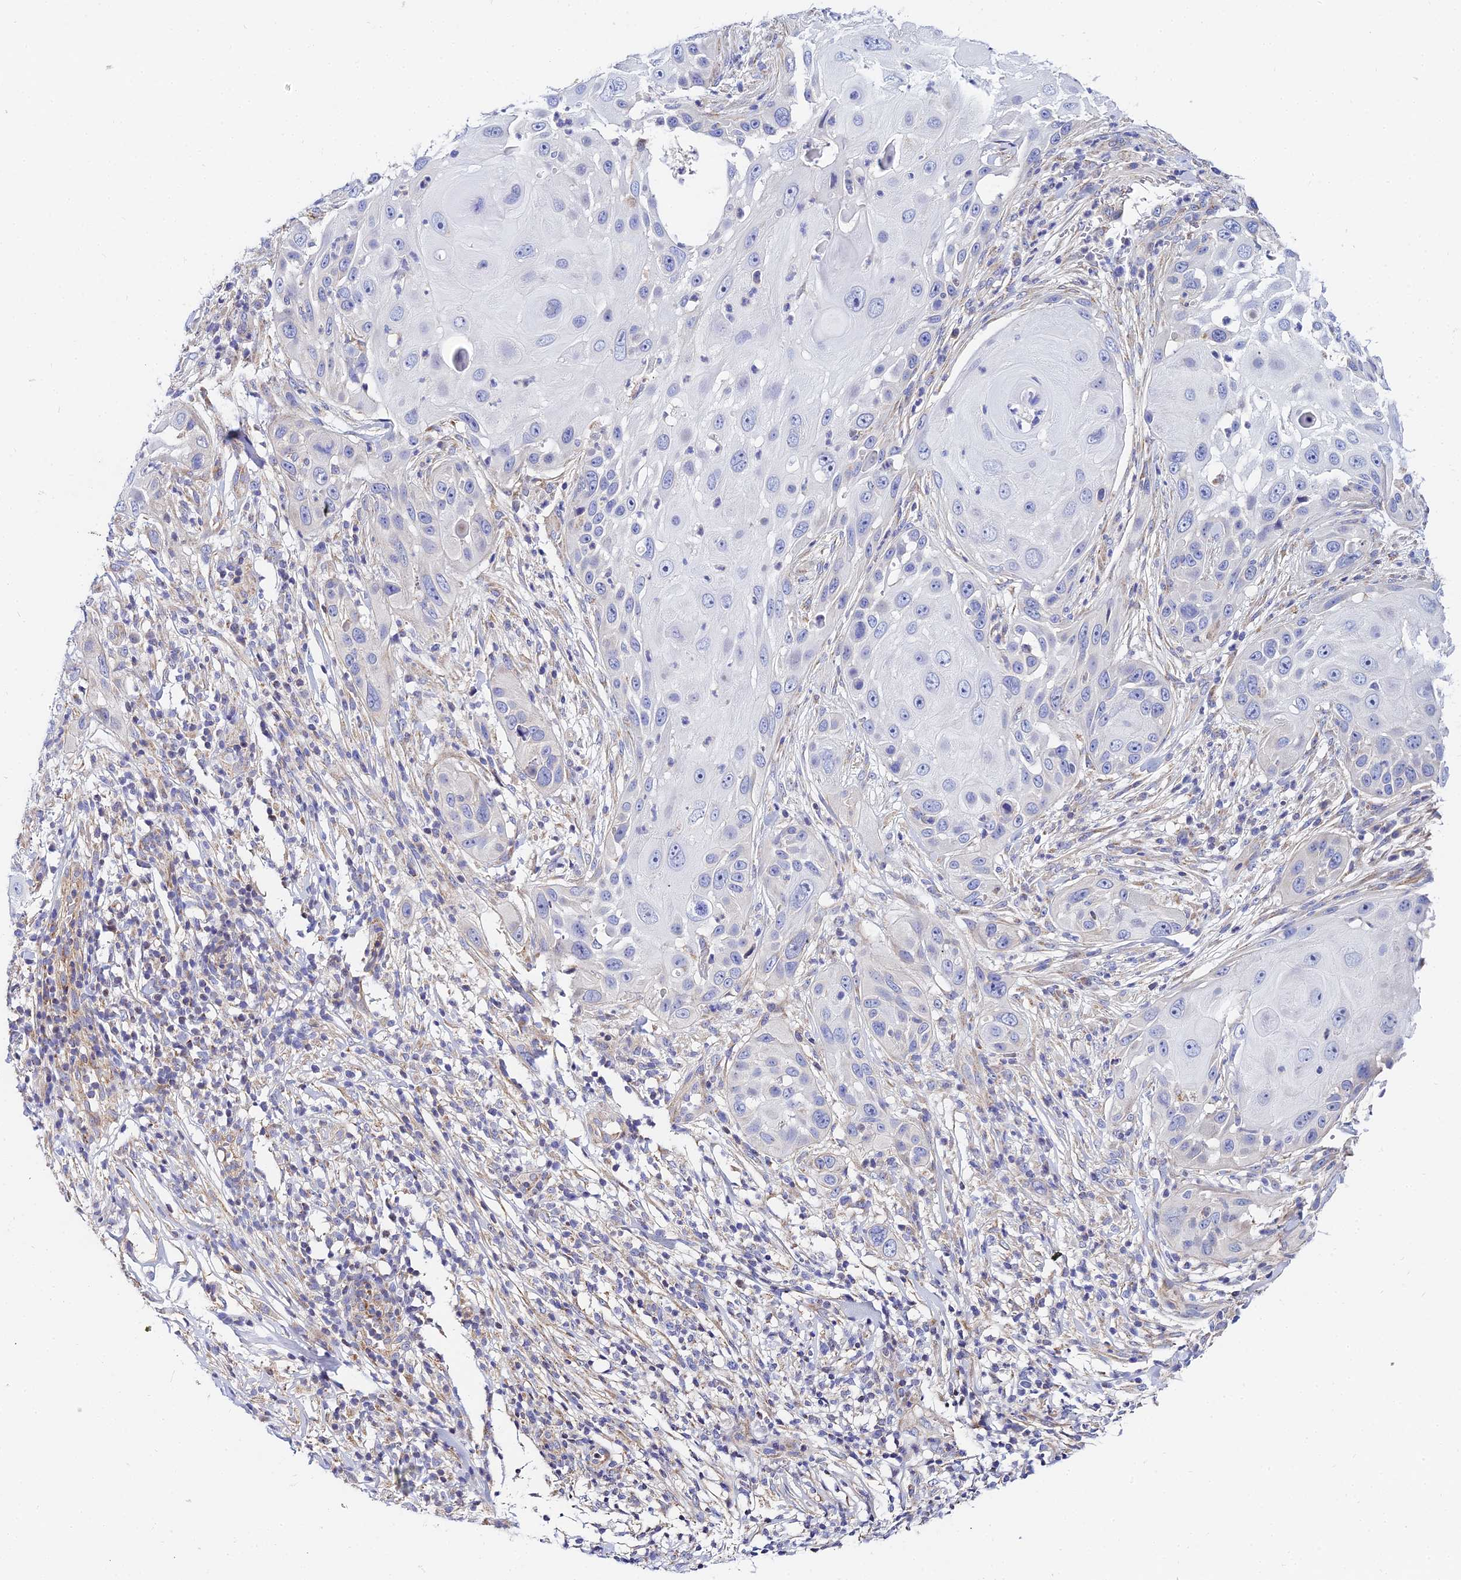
{"staining": {"intensity": "negative", "quantity": "none", "location": "none"}, "tissue": "skin cancer", "cell_type": "Tumor cells", "image_type": "cancer", "snomed": [{"axis": "morphology", "description": "Squamous cell carcinoma, NOS"}, {"axis": "topography", "description": "Skin"}], "caption": "Human skin cancer (squamous cell carcinoma) stained for a protein using immunohistochemistry reveals no positivity in tumor cells.", "gene": "ACOT2", "patient": {"sex": "female", "age": 44}}